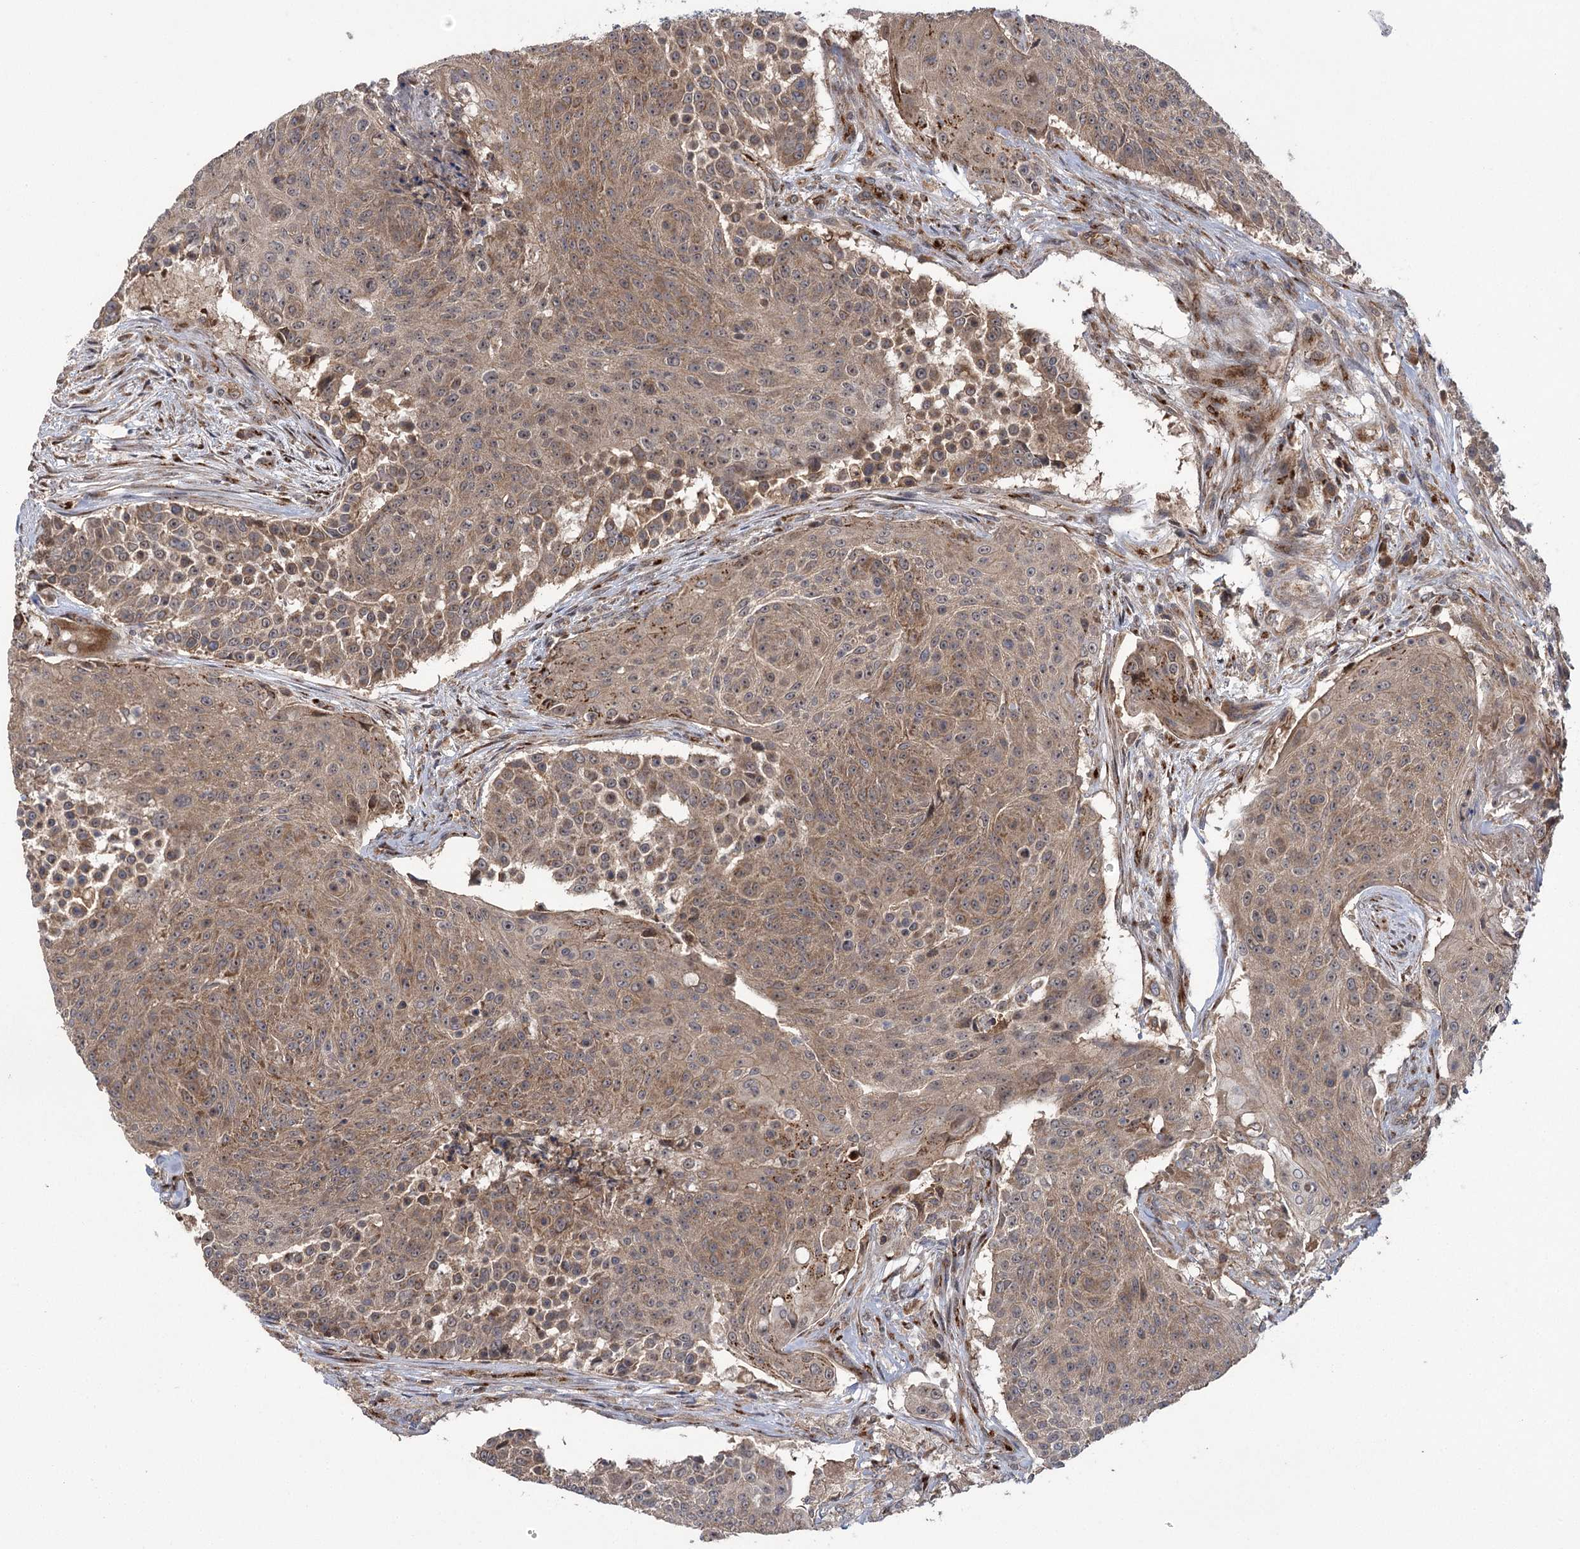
{"staining": {"intensity": "moderate", "quantity": ">75%", "location": "cytoplasmic/membranous,nuclear"}, "tissue": "urothelial cancer", "cell_type": "Tumor cells", "image_type": "cancer", "snomed": [{"axis": "morphology", "description": "Urothelial carcinoma, High grade"}, {"axis": "topography", "description": "Urinary bladder"}], "caption": "A micrograph of human high-grade urothelial carcinoma stained for a protein displays moderate cytoplasmic/membranous and nuclear brown staining in tumor cells.", "gene": "CARD19", "patient": {"sex": "female", "age": 63}}